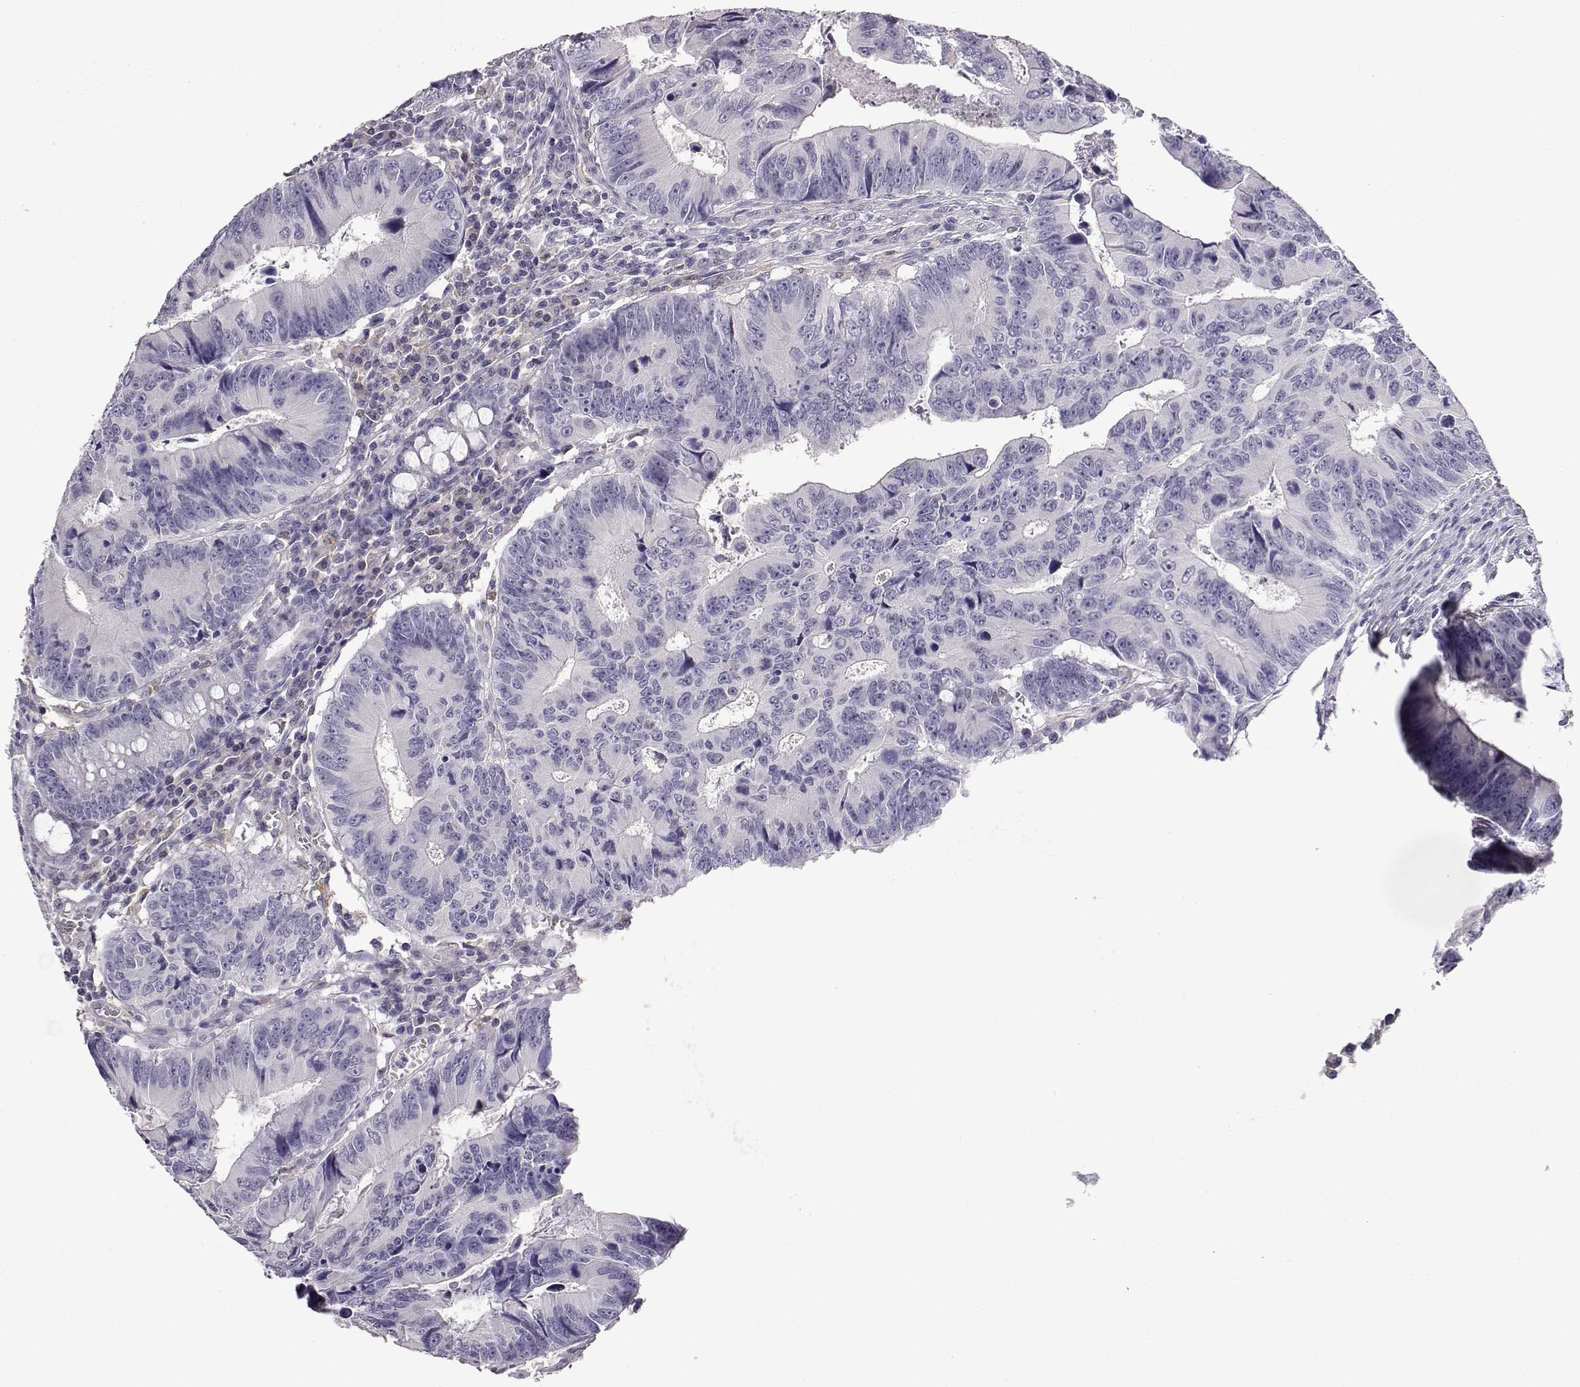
{"staining": {"intensity": "negative", "quantity": "none", "location": "none"}, "tissue": "colorectal cancer", "cell_type": "Tumor cells", "image_type": "cancer", "snomed": [{"axis": "morphology", "description": "Adenocarcinoma, NOS"}, {"axis": "topography", "description": "Colon"}], "caption": "This is an immunohistochemistry (IHC) histopathology image of human colorectal cancer (adenocarcinoma). There is no staining in tumor cells.", "gene": "AKR1B1", "patient": {"sex": "female", "age": 87}}